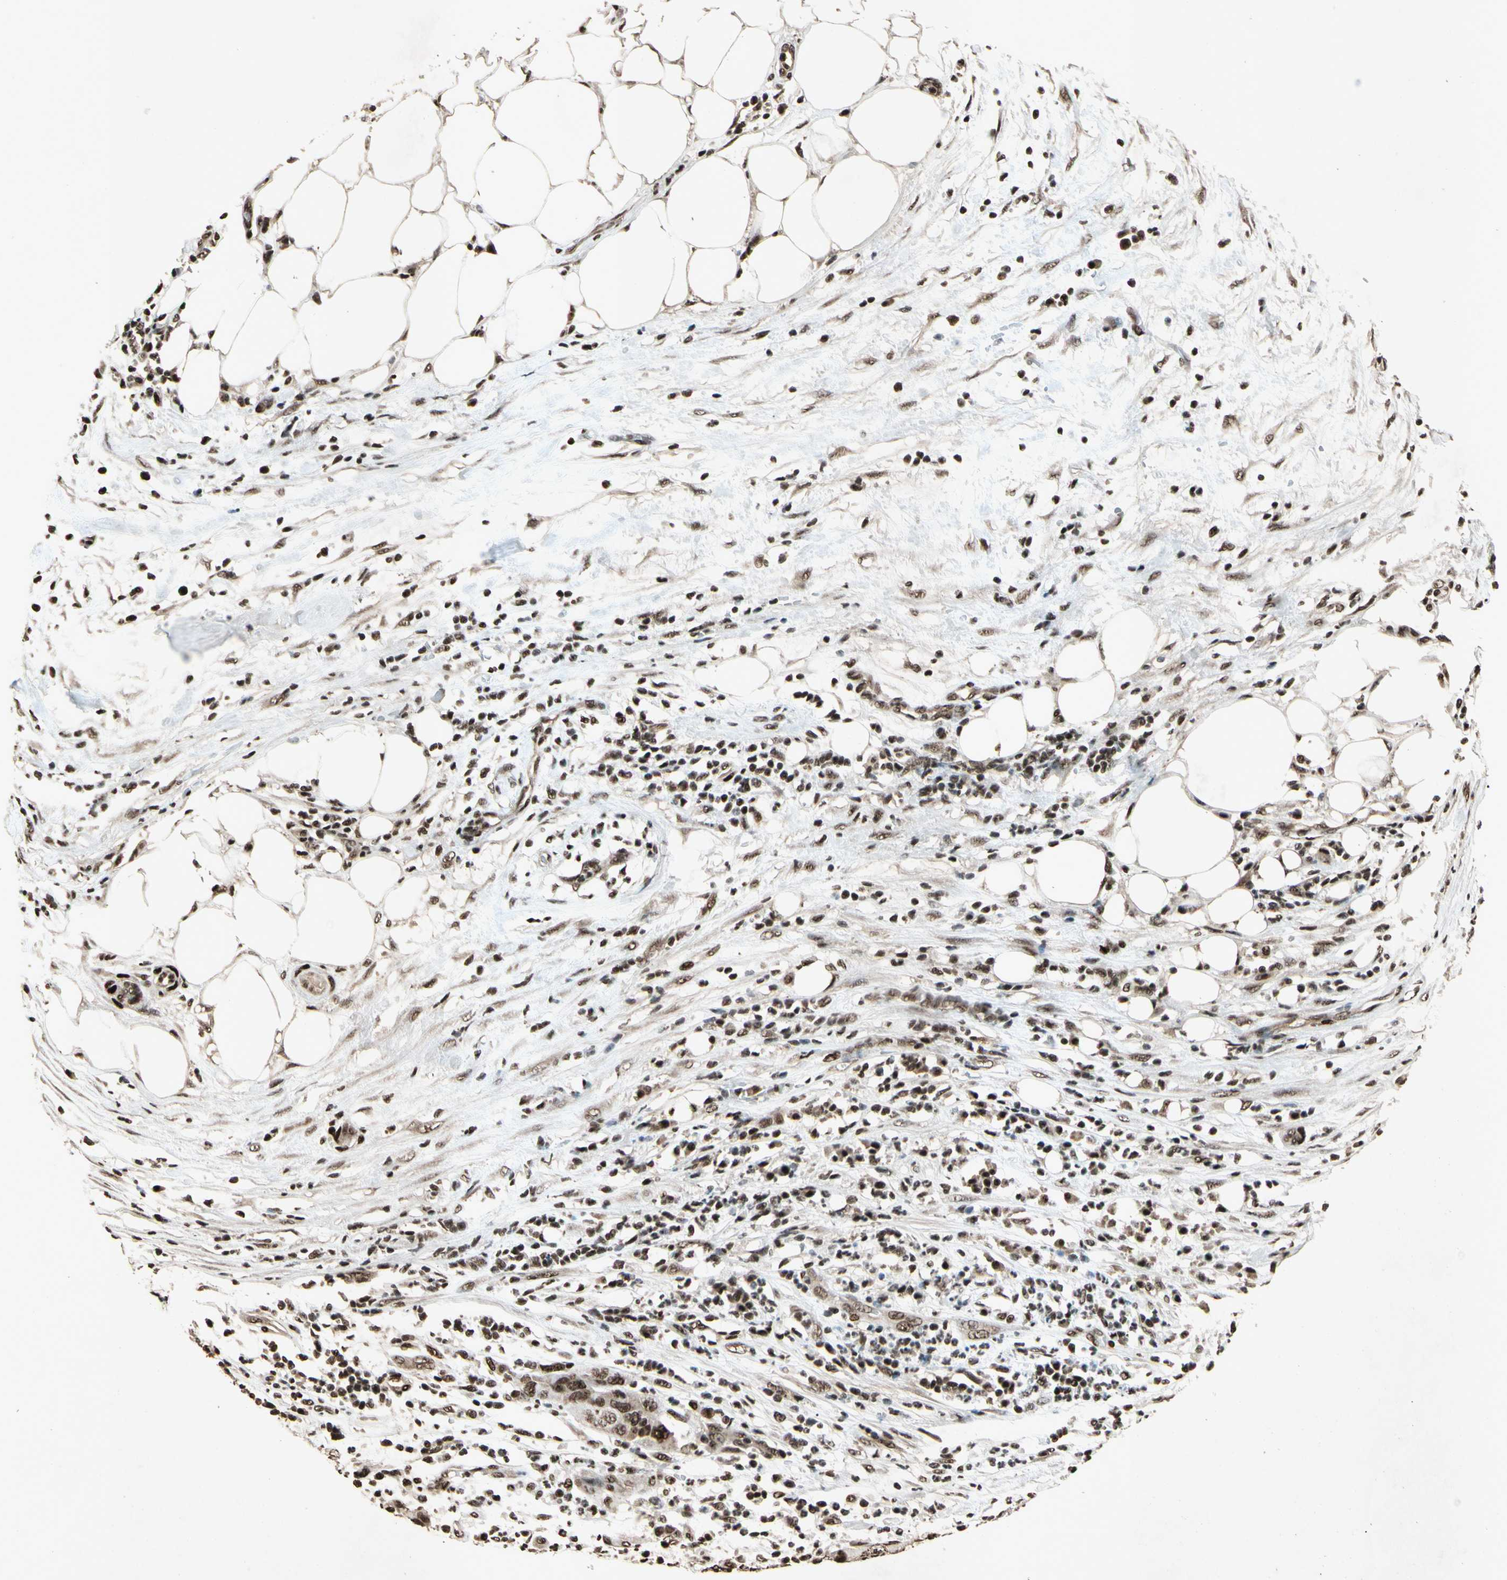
{"staining": {"intensity": "strong", "quantity": ">75%", "location": "nuclear"}, "tissue": "pancreatic cancer", "cell_type": "Tumor cells", "image_type": "cancer", "snomed": [{"axis": "morphology", "description": "Adenocarcinoma, NOS"}, {"axis": "topography", "description": "Pancreas"}], "caption": "Protein staining shows strong nuclear staining in approximately >75% of tumor cells in pancreatic cancer.", "gene": "TBX2", "patient": {"sex": "female", "age": 78}}